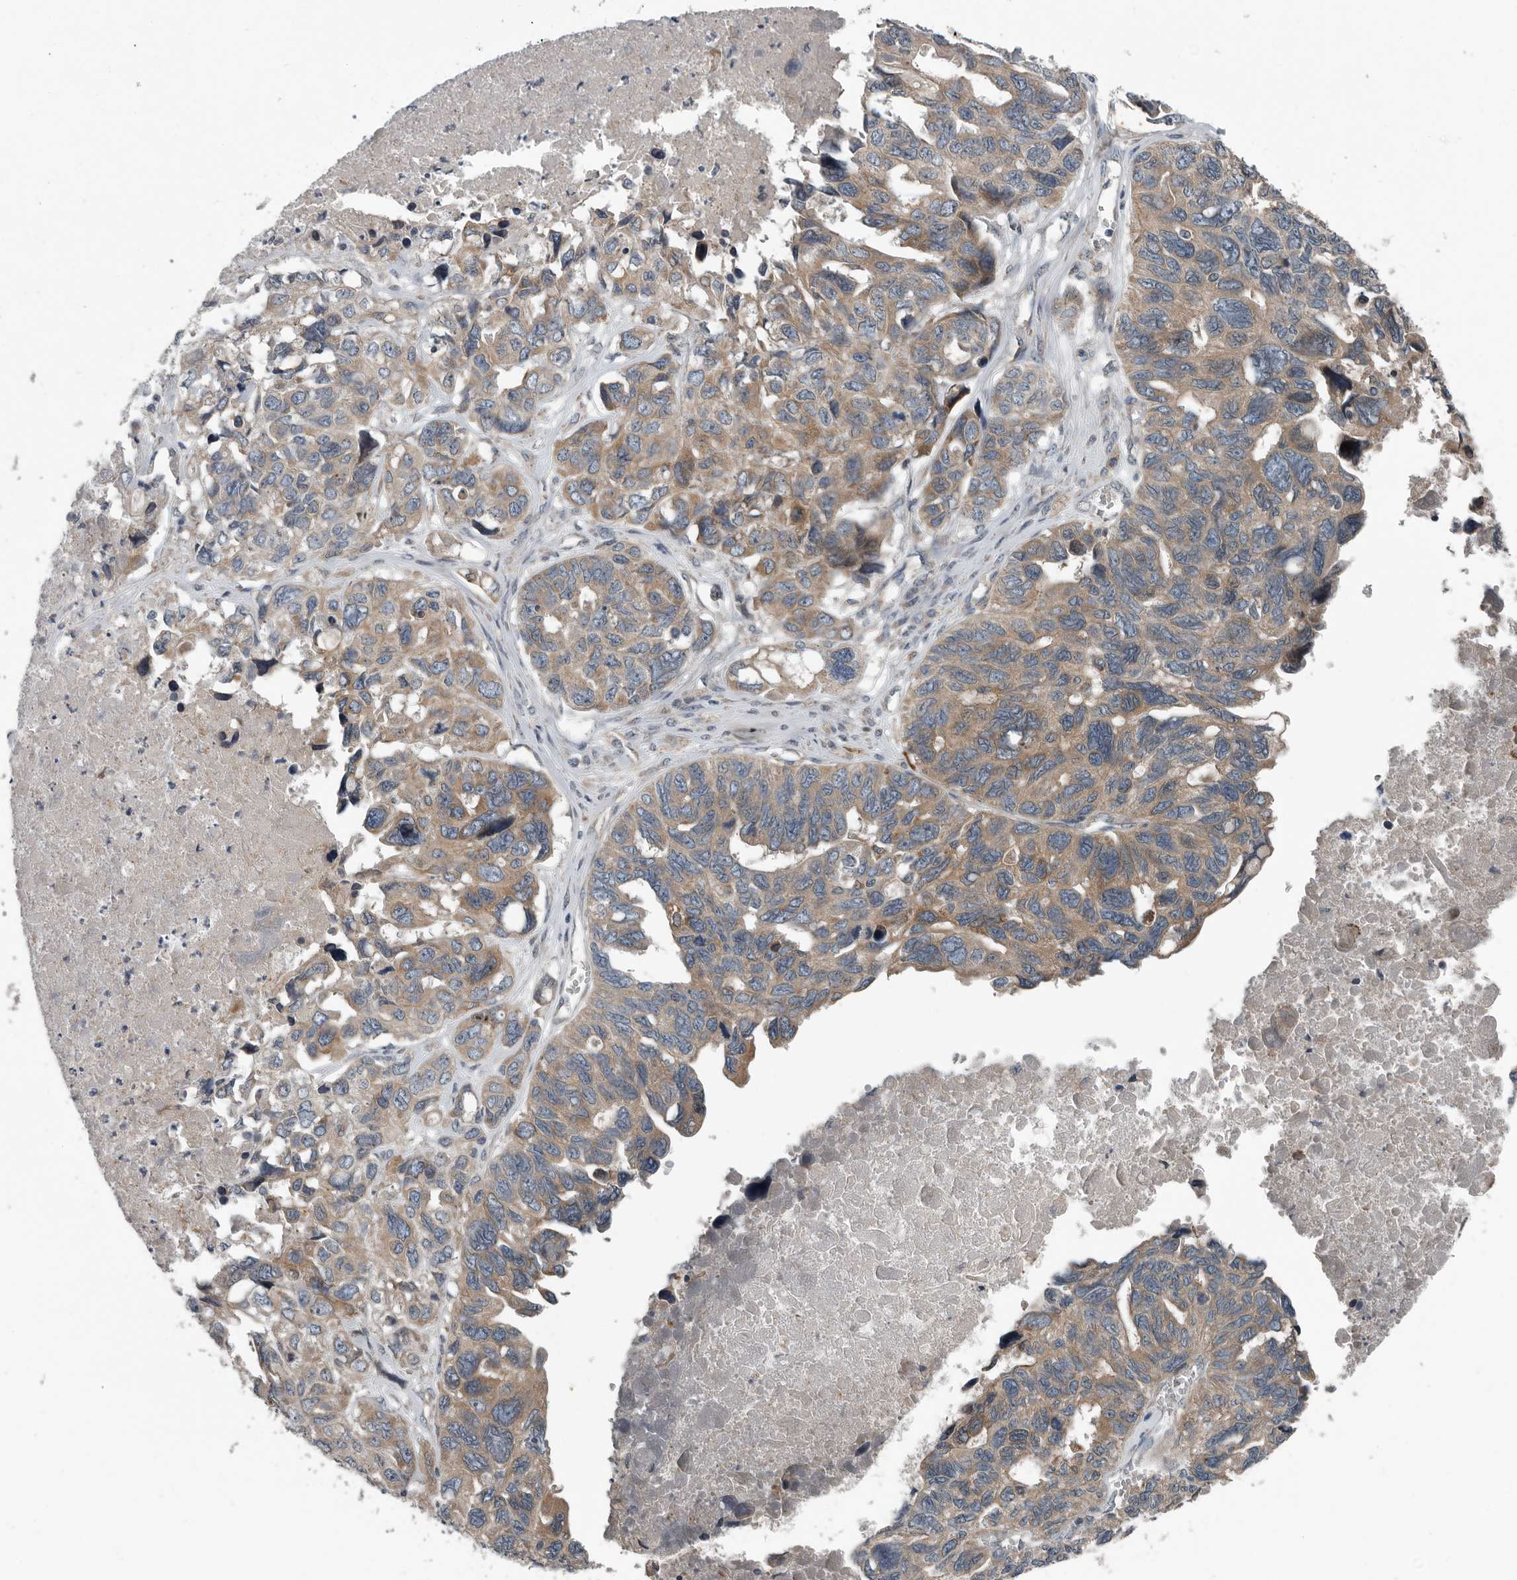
{"staining": {"intensity": "weak", "quantity": ">75%", "location": "cytoplasmic/membranous"}, "tissue": "ovarian cancer", "cell_type": "Tumor cells", "image_type": "cancer", "snomed": [{"axis": "morphology", "description": "Cystadenocarcinoma, serous, NOS"}, {"axis": "topography", "description": "Ovary"}], "caption": "Weak cytoplasmic/membranous staining for a protein is appreciated in about >75% of tumor cells of ovarian serous cystadenocarcinoma using immunohistochemistry (IHC).", "gene": "TMEM199", "patient": {"sex": "female", "age": 79}}